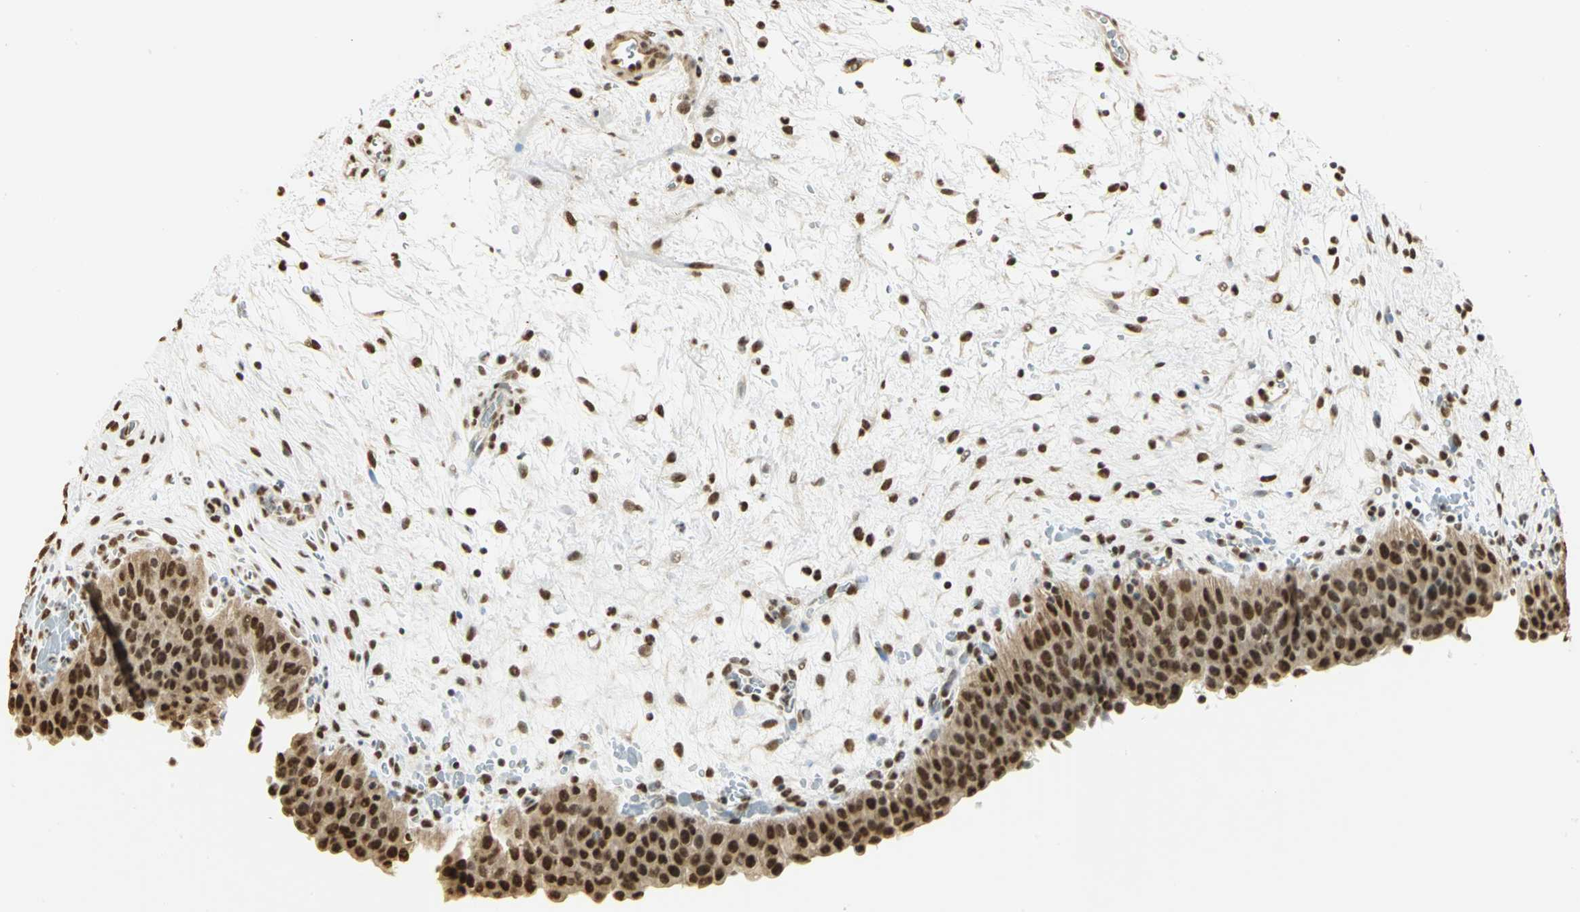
{"staining": {"intensity": "strong", "quantity": ">75%", "location": "cytoplasmic/membranous,nuclear"}, "tissue": "urinary bladder", "cell_type": "Urothelial cells", "image_type": "normal", "snomed": [{"axis": "morphology", "description": "Normal tissue, NOS"}, {"axis": "morphology", "description": "Dysplasia, NOS"}, {"axis": "topography", "description": "Urinary bladder"}], "caption": "Urinary bladder stained with immunohistochemistry (IHC) demonstrates strong cytoplasmic/membranous,nuclear staining in approximately >75% of urothelial cells.", "gene": "SET", "patient": {"sex": "male", "age": 35}}